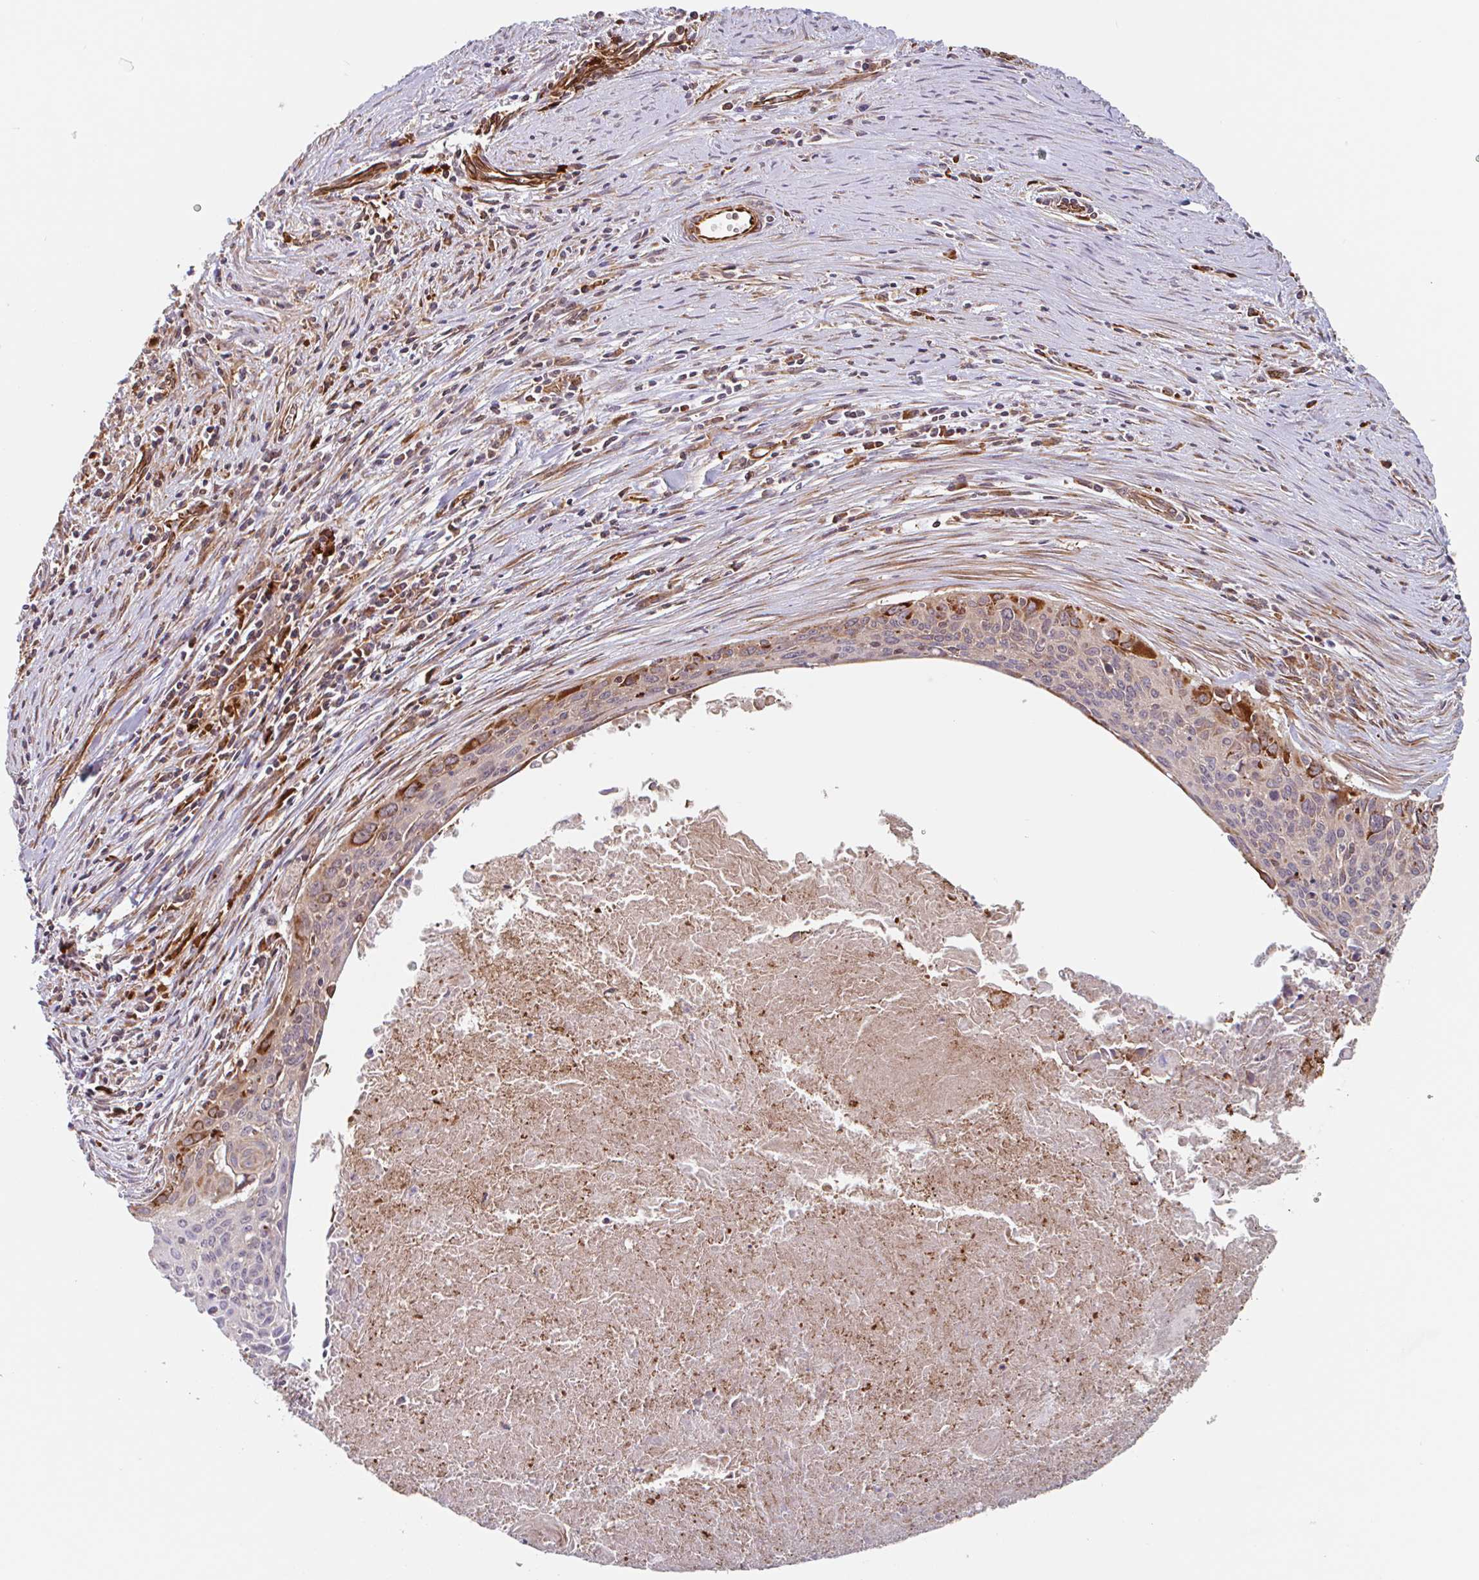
{"staining": {"intensity": "moderate", "quantity": "<25%", "location": "cytoplasmic/membranous"}, "tissue": "cervical cancer", "cell_type": "Tumor cells", "image_type": "cancer", "snomed": [{"axis": "morphology", "description": "Squamous cell carcinoma, NOS"}, {"axis": "topography", "description": "Cervix"}], "caption": "A histopathology image of cervical squamous cell carcinoma stained for a protein exhibits moderate cytoplasmic/membranous brown staining in tumor cells. Nuclei are stained in blue.", "gene": "NUB1", "patient": {"sex": "female", "age": 55}}